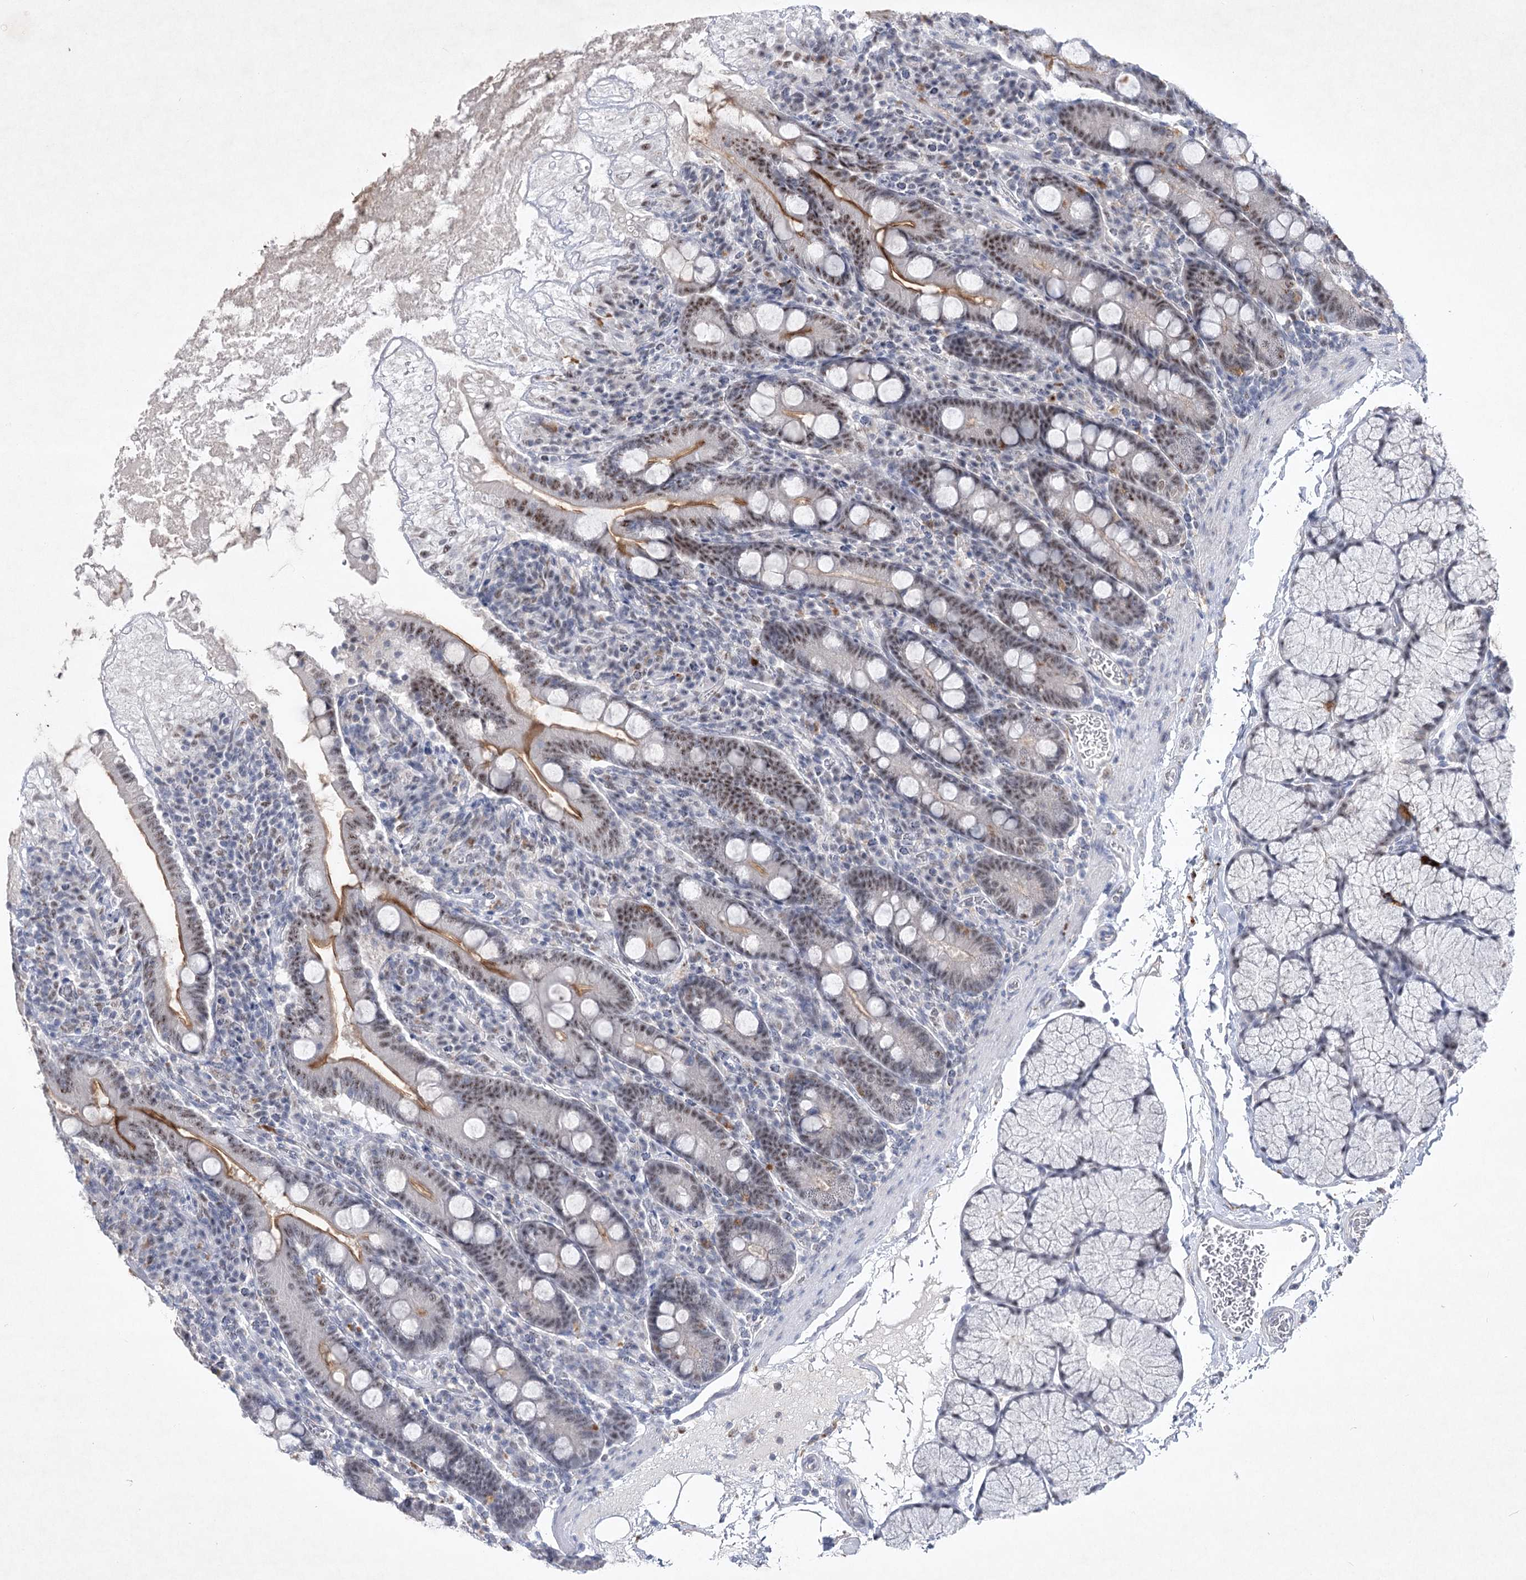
{"staining": {"intensity": "strong", "quantity": "25%-75%", "location": "cytoplasmic/membranous,nuclear"}, "tissue": "duodenum", "cell_type": "Glandular cells", "image_type": "normal", "snomed": [{"axis": "morphology", "description": "Normal tissue, NOS"}, {"axis": "topography", "description": "Duodenum"}], "caption": "Brown immunohistochemical staining in normal duodenum exhibits strong cytoplasmic/membranous,nuclear positivity in approximately 25%-75% of glandular cells. (DAB (3,3'-diaminobenzidine) IHC with brightfield microscopy, high magnification).", "gene": "ENSG00000275740", "patient": {"sex": "male", "age": 35}}